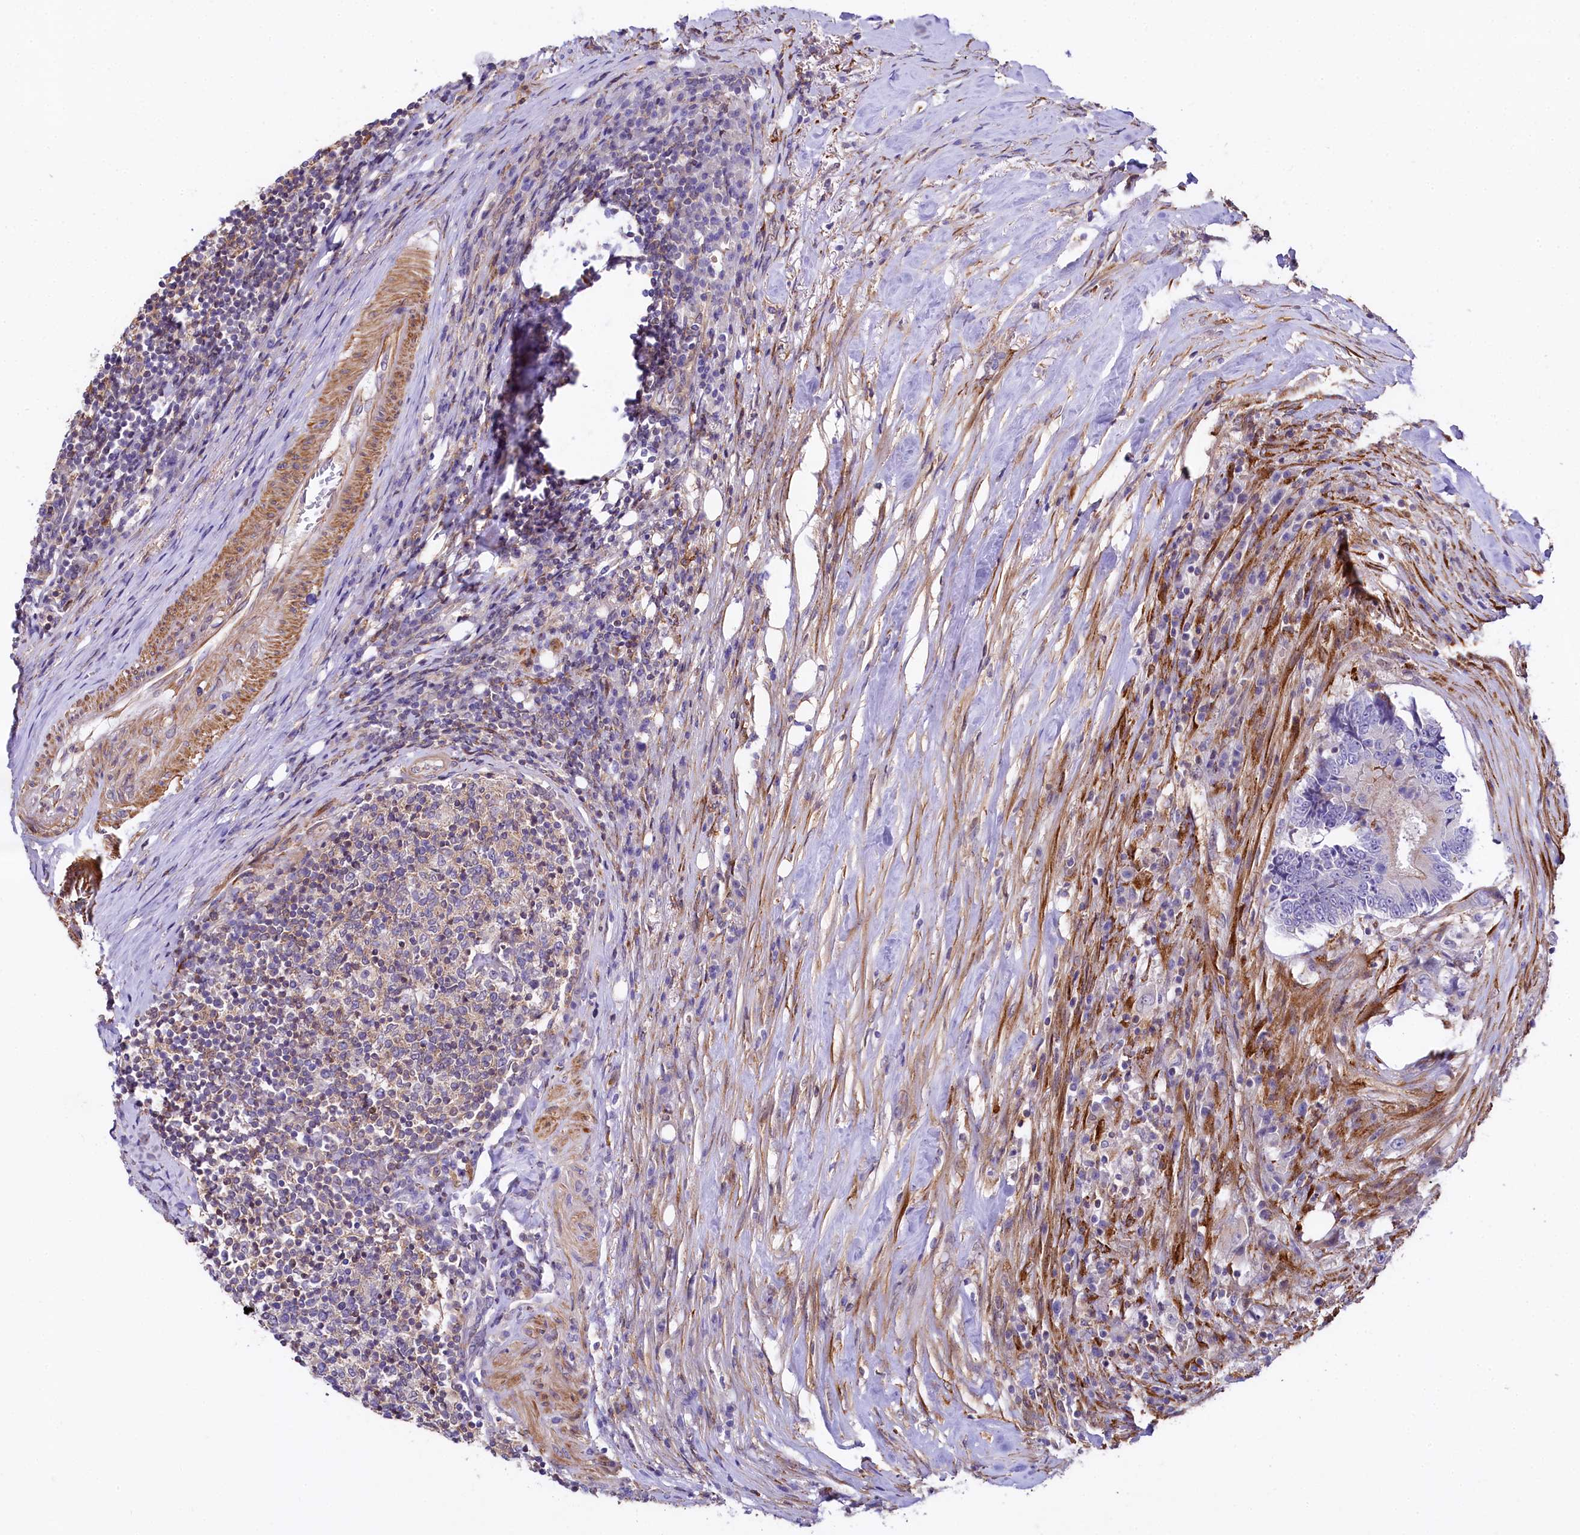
{"staining": {"intensity": "weak", "quantity": "<25%", "location": "cytoplasmic/membranous"}, "tissue": "colorectal cancer", "cell_type": "Tumor cells", "image_type": "cancer", "snomed": [{"axis": "morphology", "description": "Adenocarcinoma, NOS"}, {"axis": "topography", "description": "Colon"}], "caption": "Tumor cells show no significant expression in colorectal cancer (adenocarcinoma). Brightfield microscopy of IHC stained with DAB (3,3'-diaminobenzidine) (brown) and hematoxylin (blue), captured at high magnification.", "gene": "FCHSD2", "patient": {"sex": "male", "age": 83}}